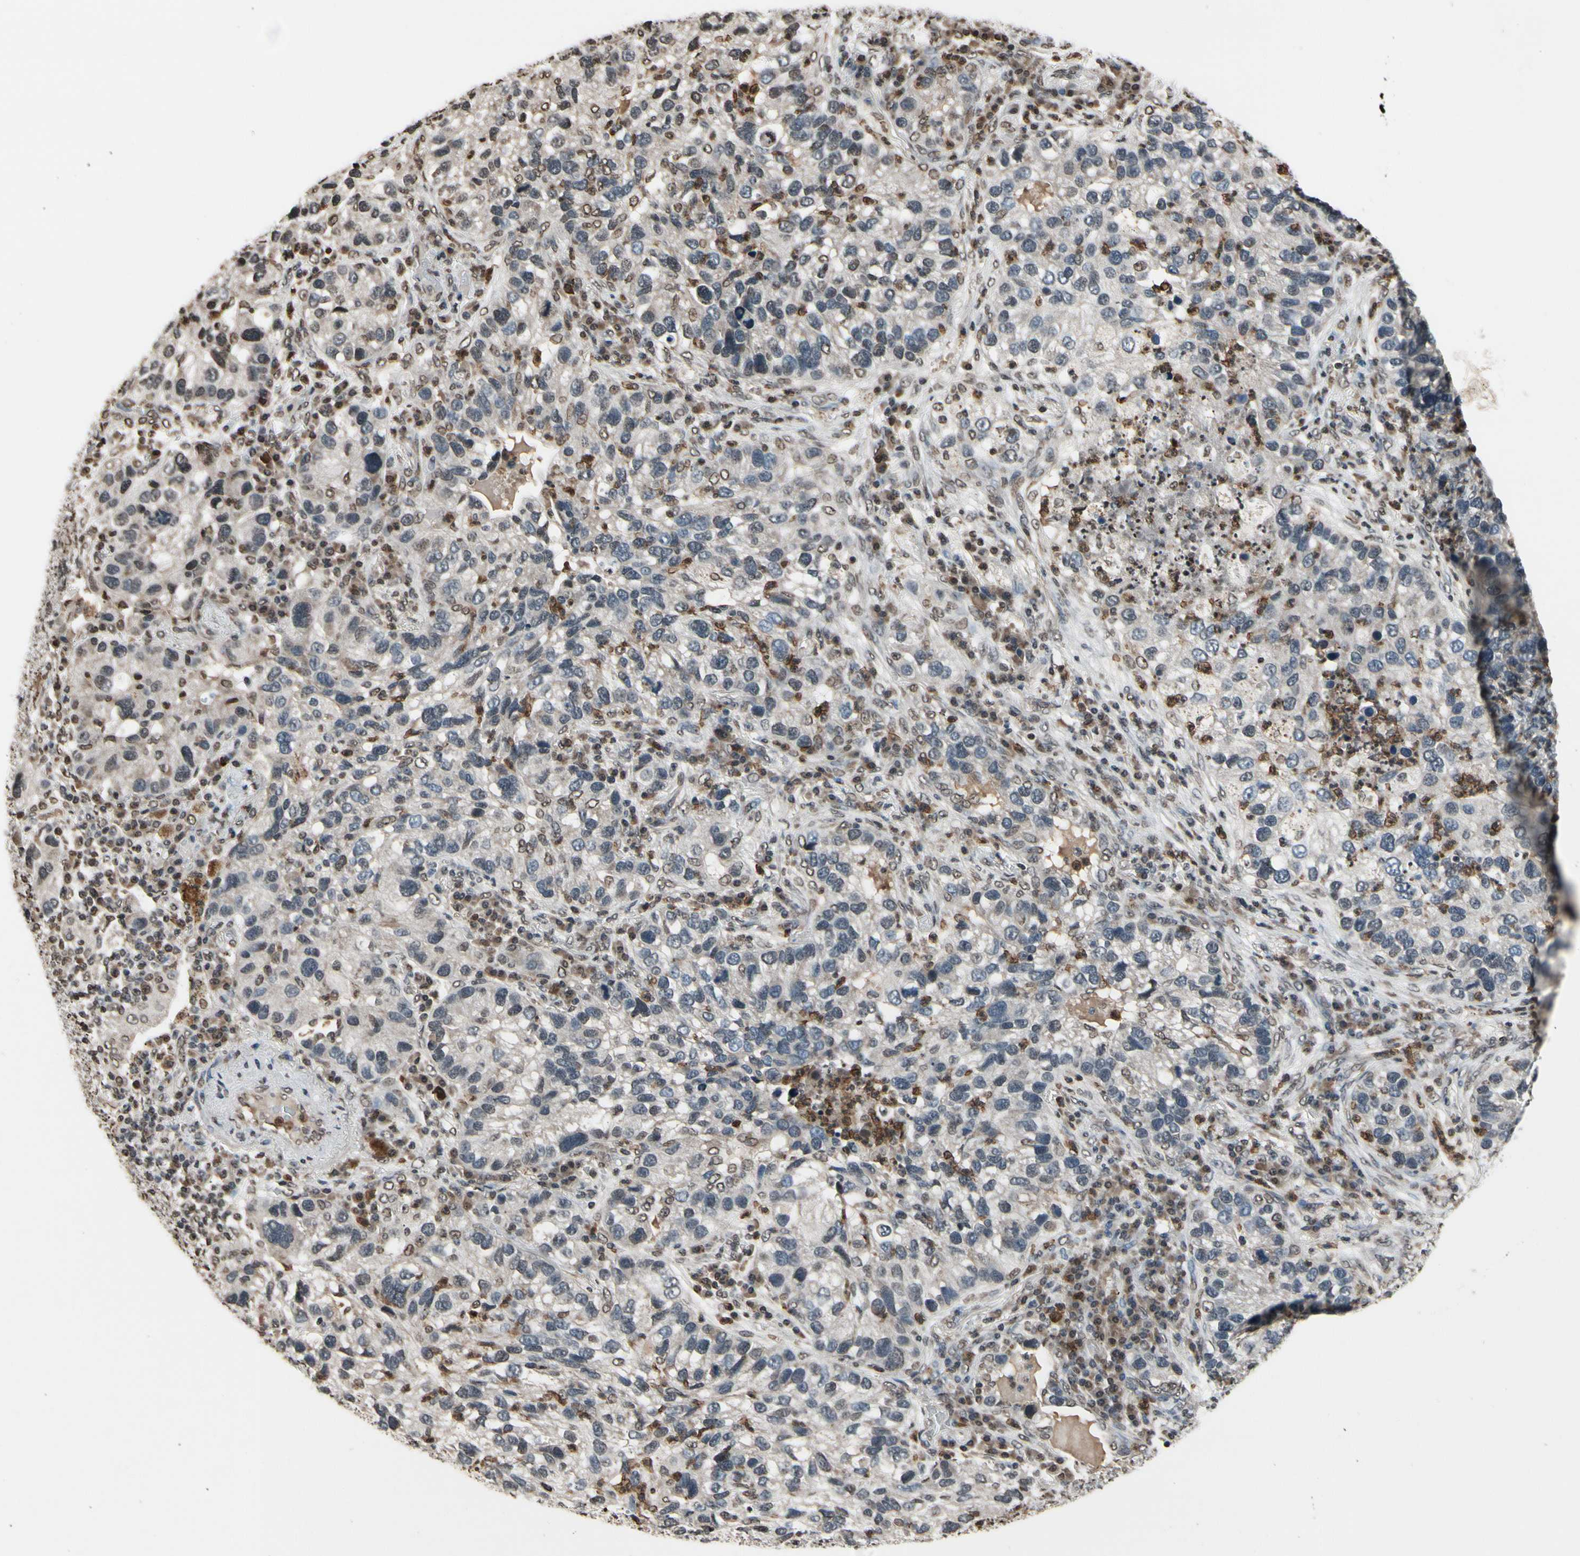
{"staining": {"intensity": "negative", "quantity": "none", "location": "none"}, "tissue": "lung cancer", "cell_type": "Tumor cells", "image_type": "cancer", "snomed": [{"axis": "morphology", "description": "Normal tissue, NOS"}, {"axis": "morphology", "description": "Adenocarcinoma, NOS"}, {"axis": "topography", "description": "Bronchus"}, {"axis": "topography", "description": "Lung"}], "caption": "Immunohistochemical staining of human lung cancer exhibits no significant positivity in tumor cells. (DAB (3,3'-diaminobenzidine) IHC visualized using brightfield microscopy, high magnification).", "gene": "HIPK2", "patient": {"sex": "male", "age": 54}}